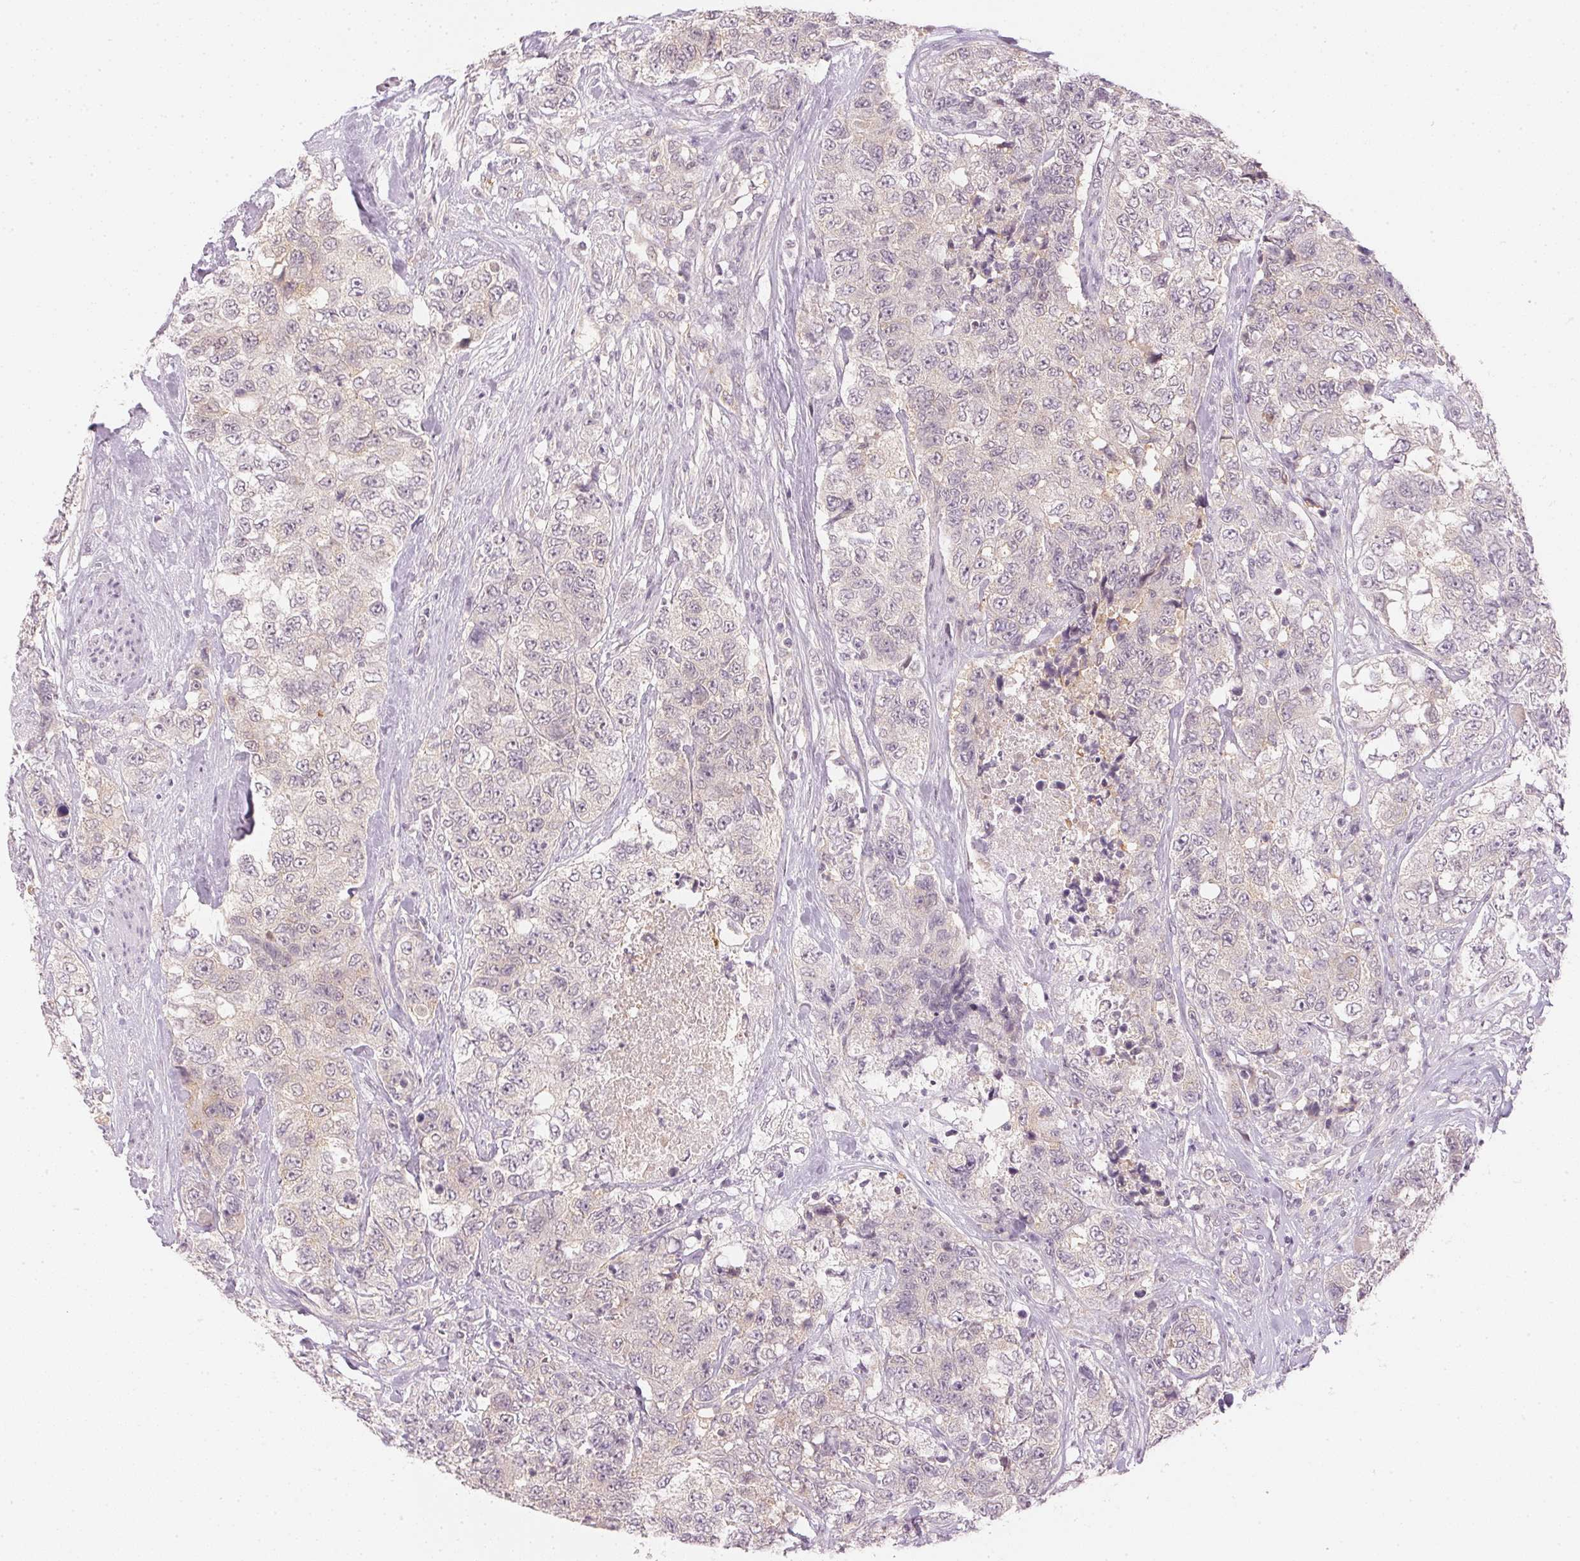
{"staining": {"intensity": "negative", "quantity": "none", "location": "none"}, "tissue": "urothelial cancer", "cell_type": "Tumor cells", "image_type": "cancer", "snomed": [{"axis": "morphology", "description": "Urothelial carcinoma, High grade"}, {"axis": "topography", "description": "Urinary bladder"}], "caption": "Tumor cells are negative for protein expression in human high-grade urothelial carcinoma.", "gene": "KPRP", "patient": {"sex": "female", "age": 78}}